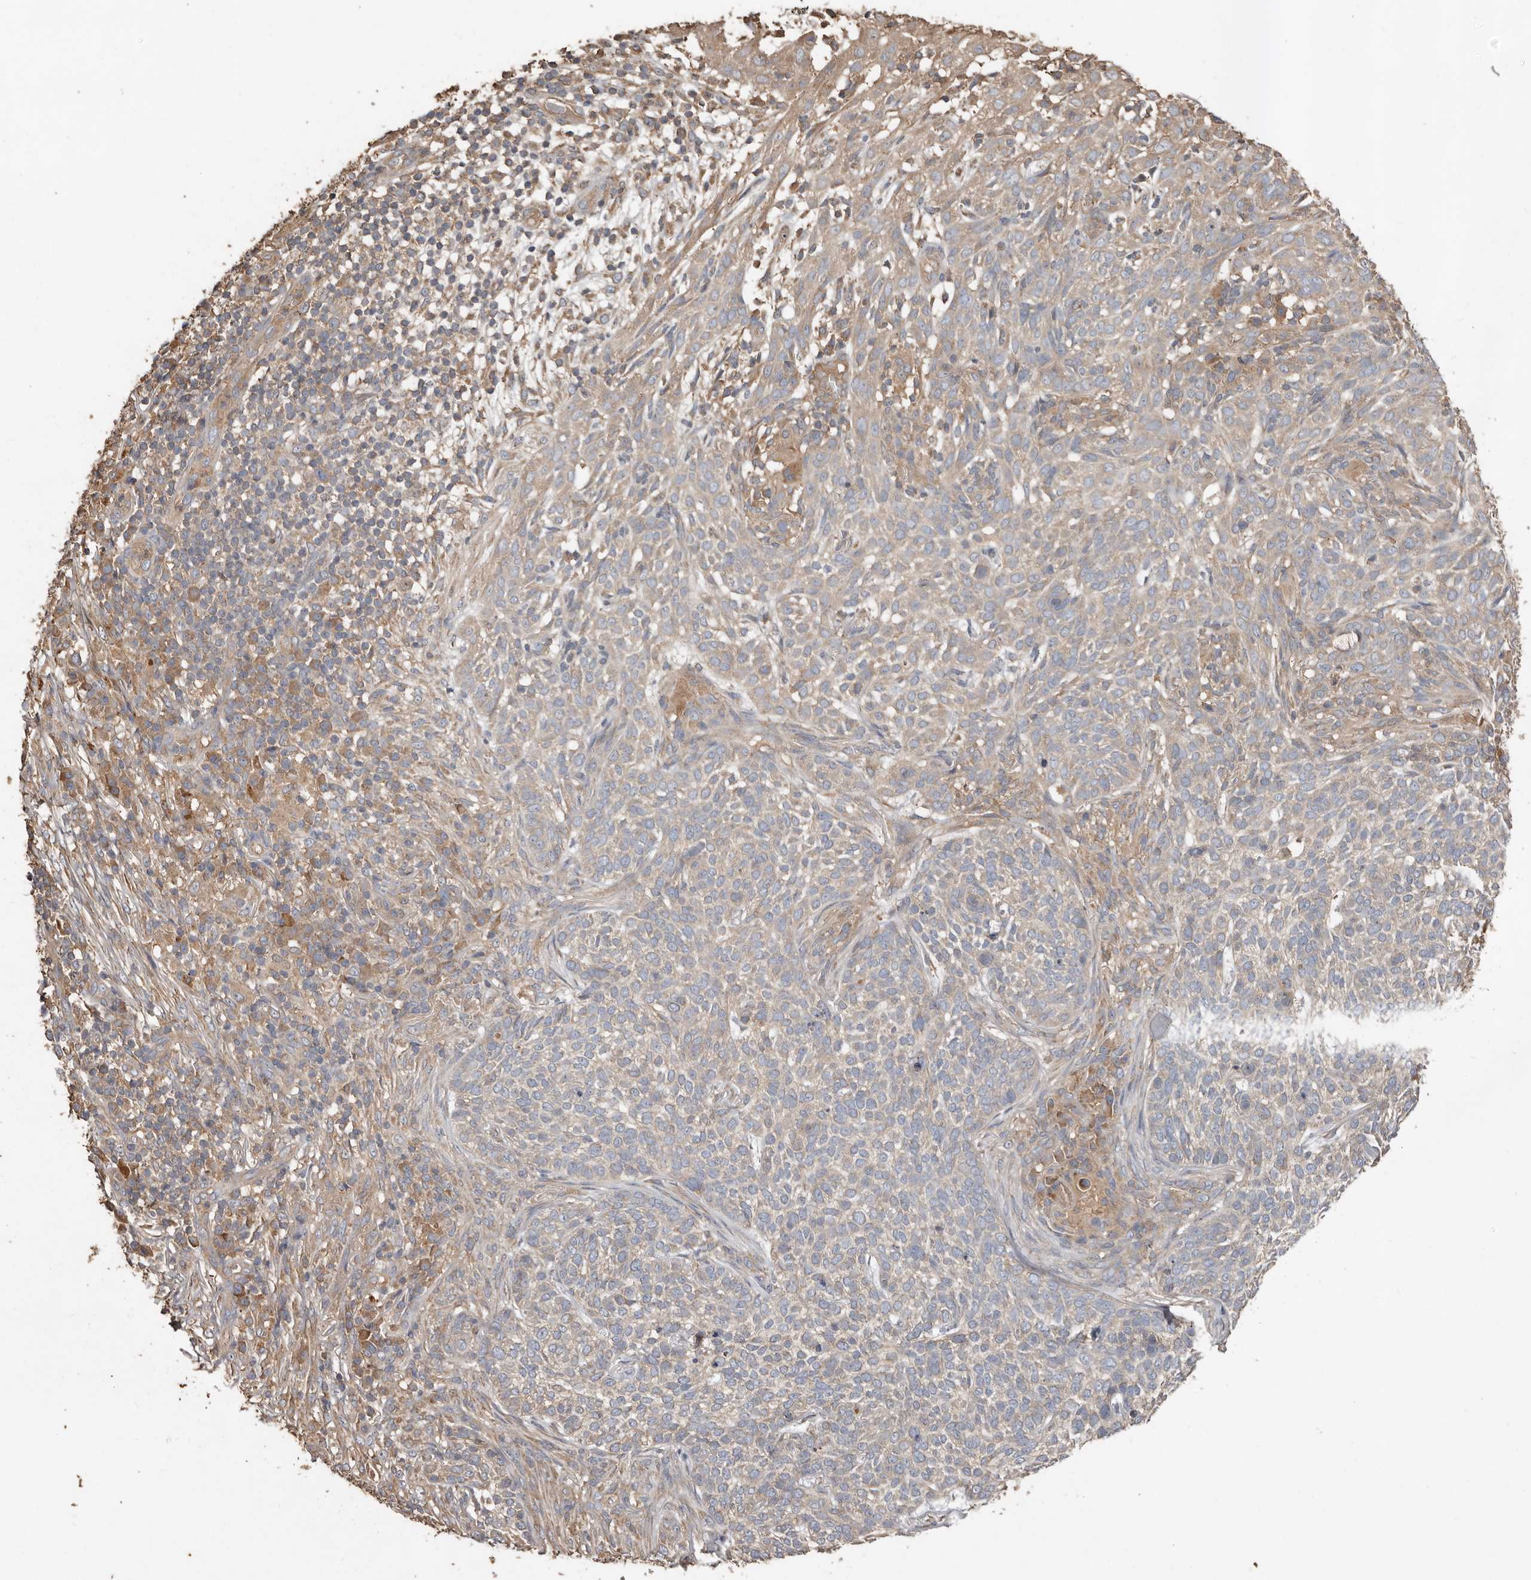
{"staining": {"intensity": "weak", "quantity": "25%-75%", "location": "cytoplasmic/membranous"}, "tissue": "skin cancer", "cell_type": "Tumor cells", "image_type": "cancer", "snomed": [{"axis": "morphology", "description": "Basal cell carcinoma"}, {"axis": "topography", "description": "Skin"}], "caption": "Human skin cancer stained with a brown dye exhibits weak cytoplasmic/membranous positive positivity in approximately 25%-75% of tumor cells.", "gene": "FLCN", "patient": {"sex": "female", "age": 64}}